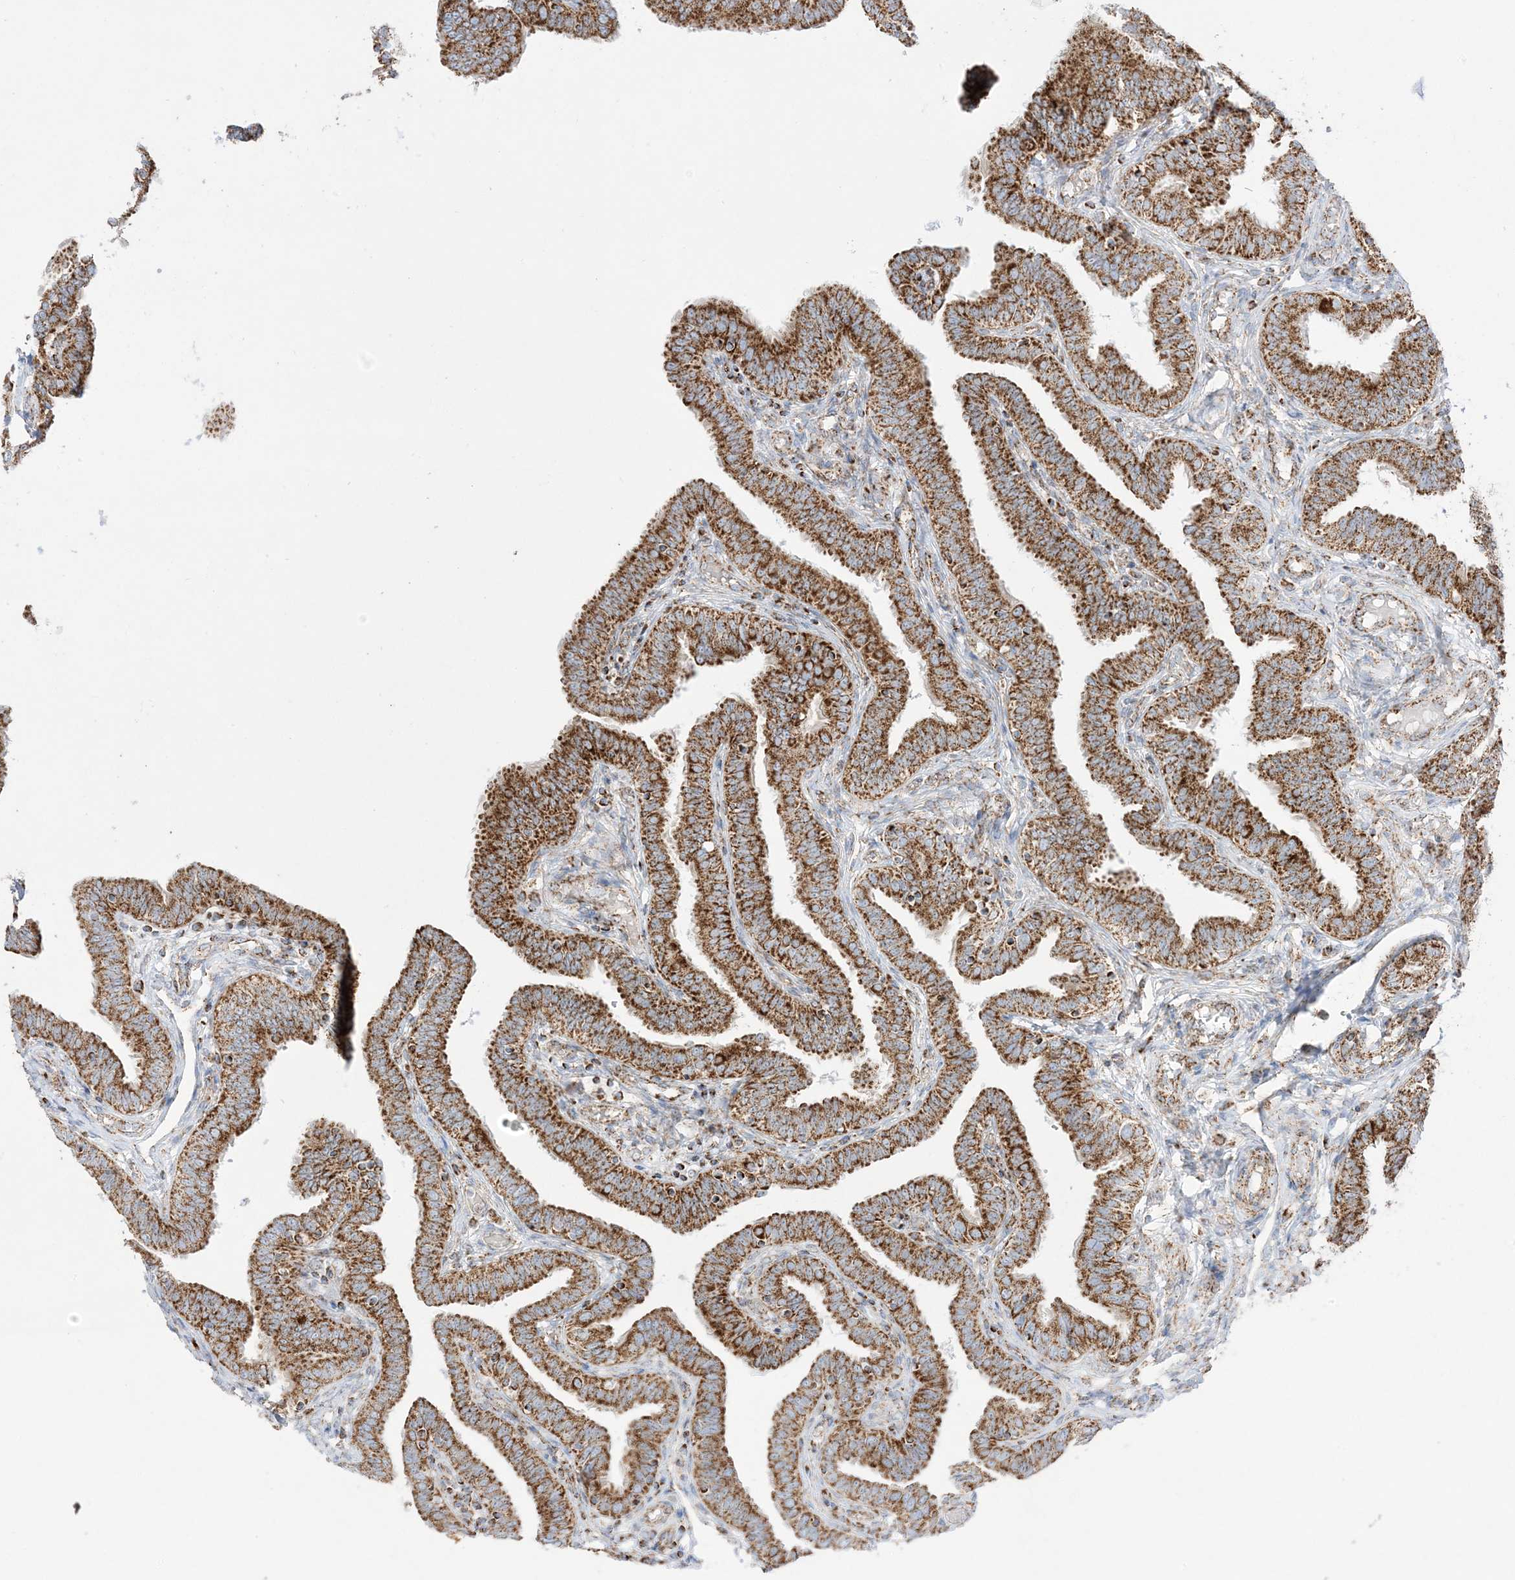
{"staining": {"intensity": "strong", "quantity": ">75%", "location": "cytoplasmic/membranous"}, "tissue": "fallopian tube", "cell_type": "Glandular cells", "image_type": "normal", "snomed": [{"axis": "morphology", "description": "Normal tissue, NOS"}, {"axis": "topography", "description": "Fallopian tube"}], "caption": "Glandular cells show strong cytoplasmic/membranous positivity in approximately >75% of cells in benign fallopian tube. (Stains: DAB (3,3'-diaminobenzidine) in brown, nuclei in blue, Microscopy: brightfield microscopy at high magnification).", "gene": "MRPS36", "patient": {"sex": "female", "age": 39}}